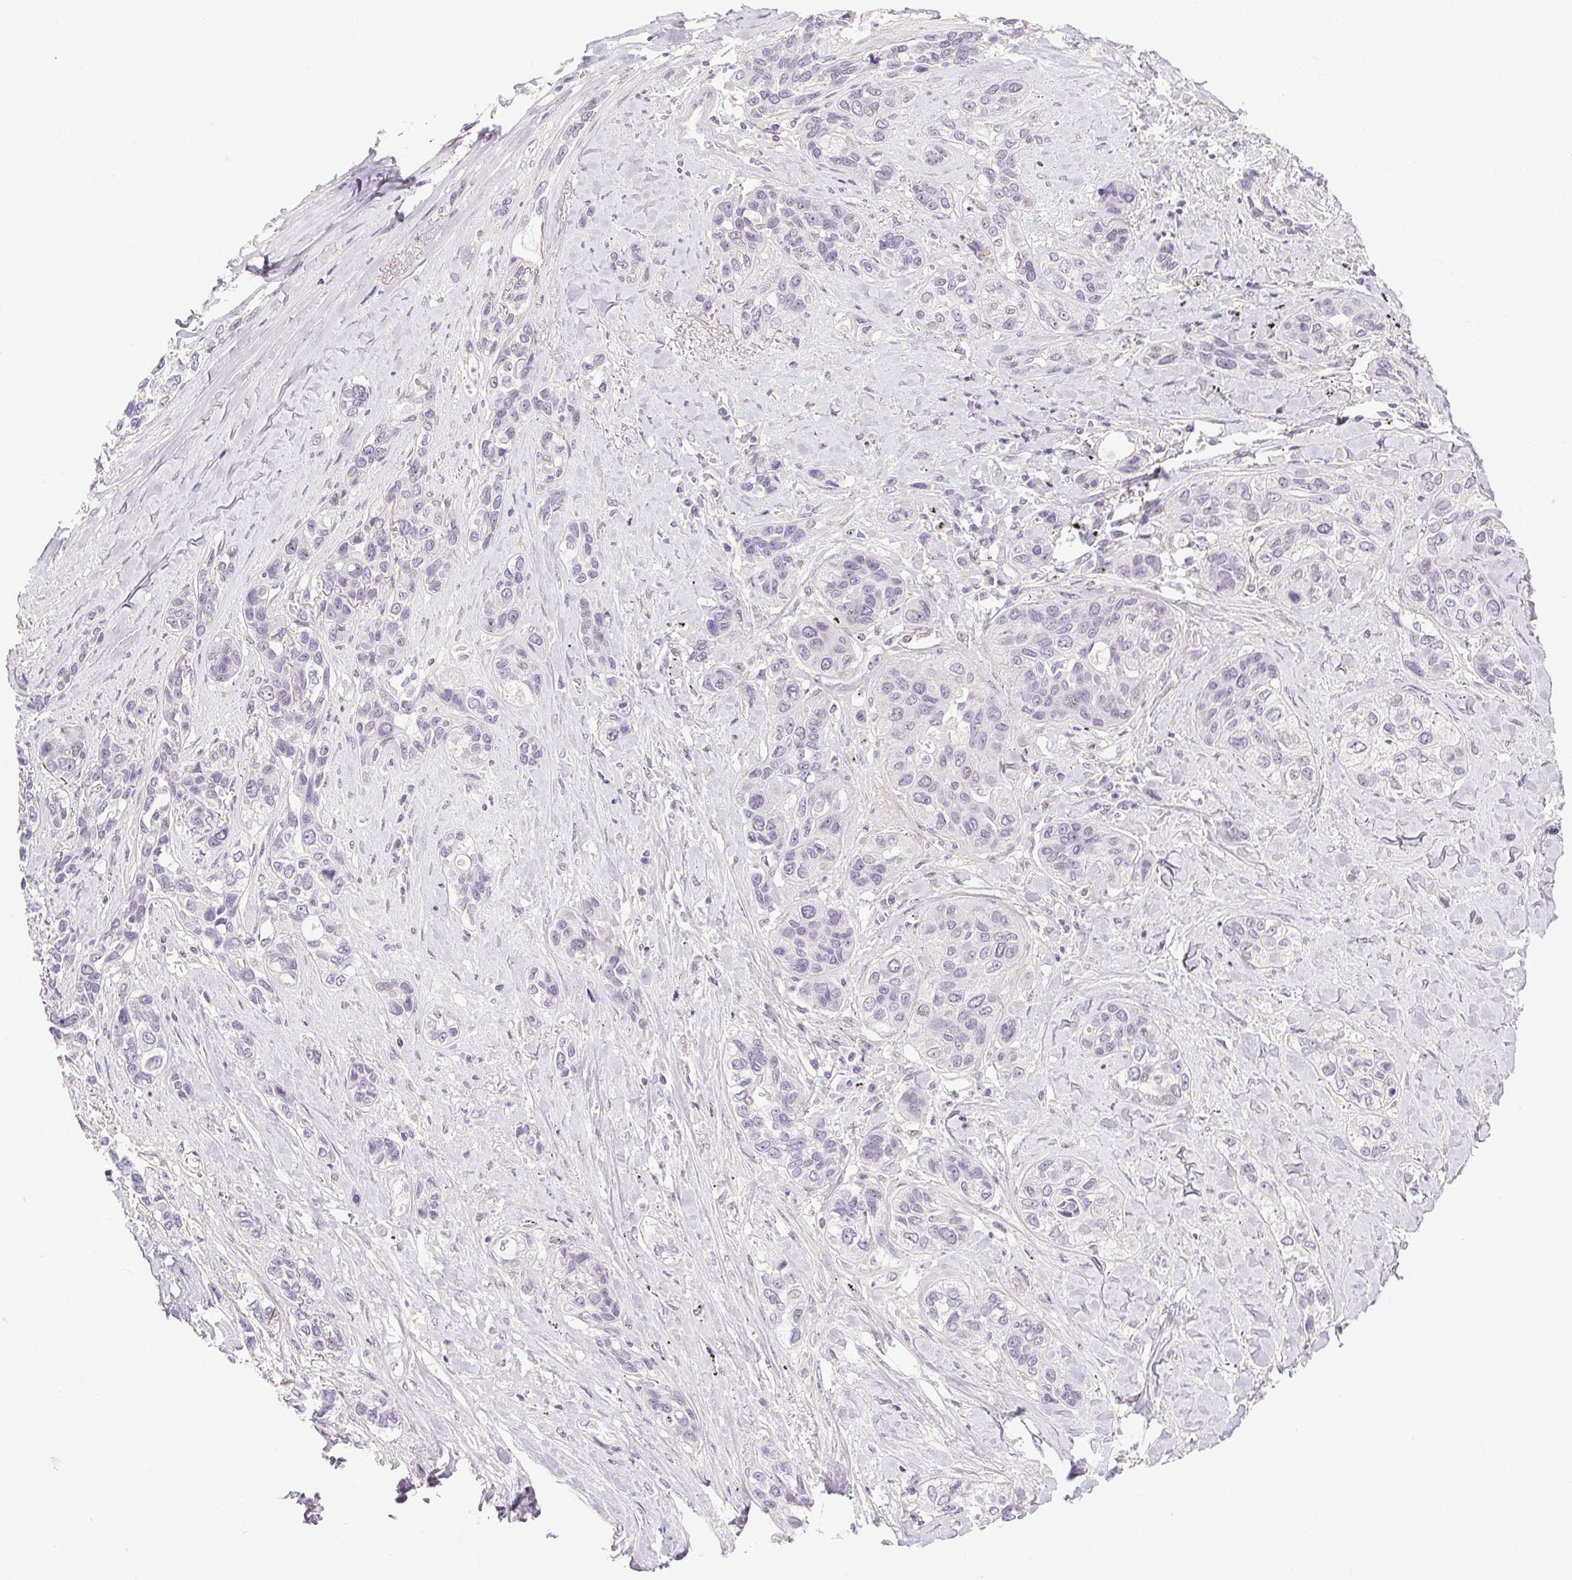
{"staining": {"intensity": "negative", "quantity": "none", "location": "none"}, "tissue": "lung cancer", "cell_type": "Tumor cells", "image_type": "cancer", "snomed": [{"axis": "morphology", "description": "Squamous cell carcinoma, NOS"}, {"axis": "topography", "description": "Lung"}], "caption": "An image of human lung cancer (squamous cell carcinoma) is negative for staining in tumor cells. (Immunohistochemistry (ihc), brightfield microscopy, high magnification).", "gene": "SYT11", "patient": {"sex": "female", "age": 70}}